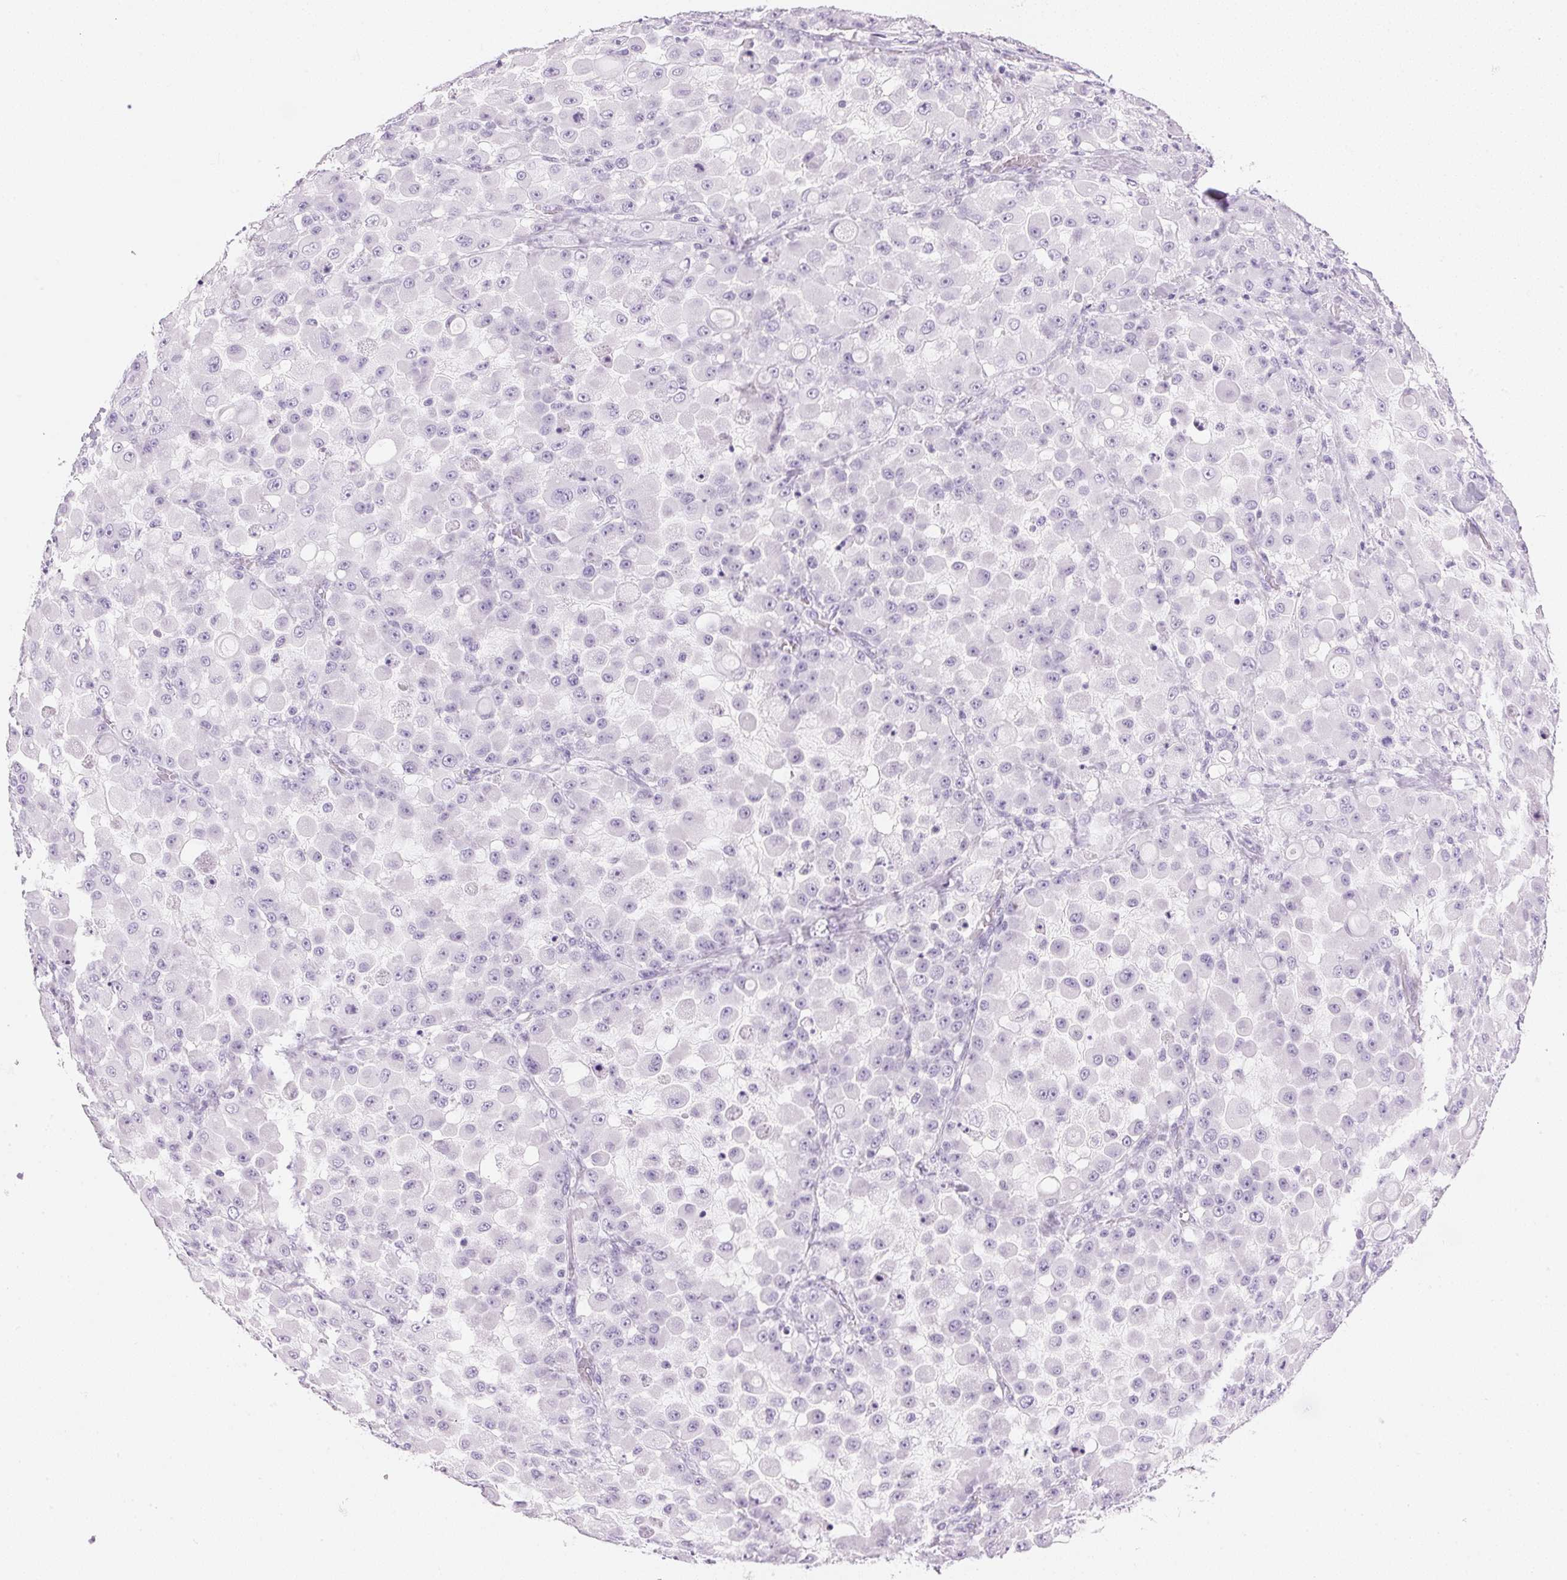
{"staining": {"intensity": "negative", "quantity": "none", "location": "none"}, "tissue": "stomach cancer", "cell_type": "Tumor cells", "image_type": "cancer", "snomed": [{"axis": "morphology", "description": "Adenocarcinoma, NOS"}, {"axis": "topography", "description": "Stomach"}], "caption": "This is an immunohistochemistry micrograph of adenocarcinoma (stomach). There is no expression in tumor cells.", "gene": "IGFBP1", "patient": {"sex": "female", "age": 76}}